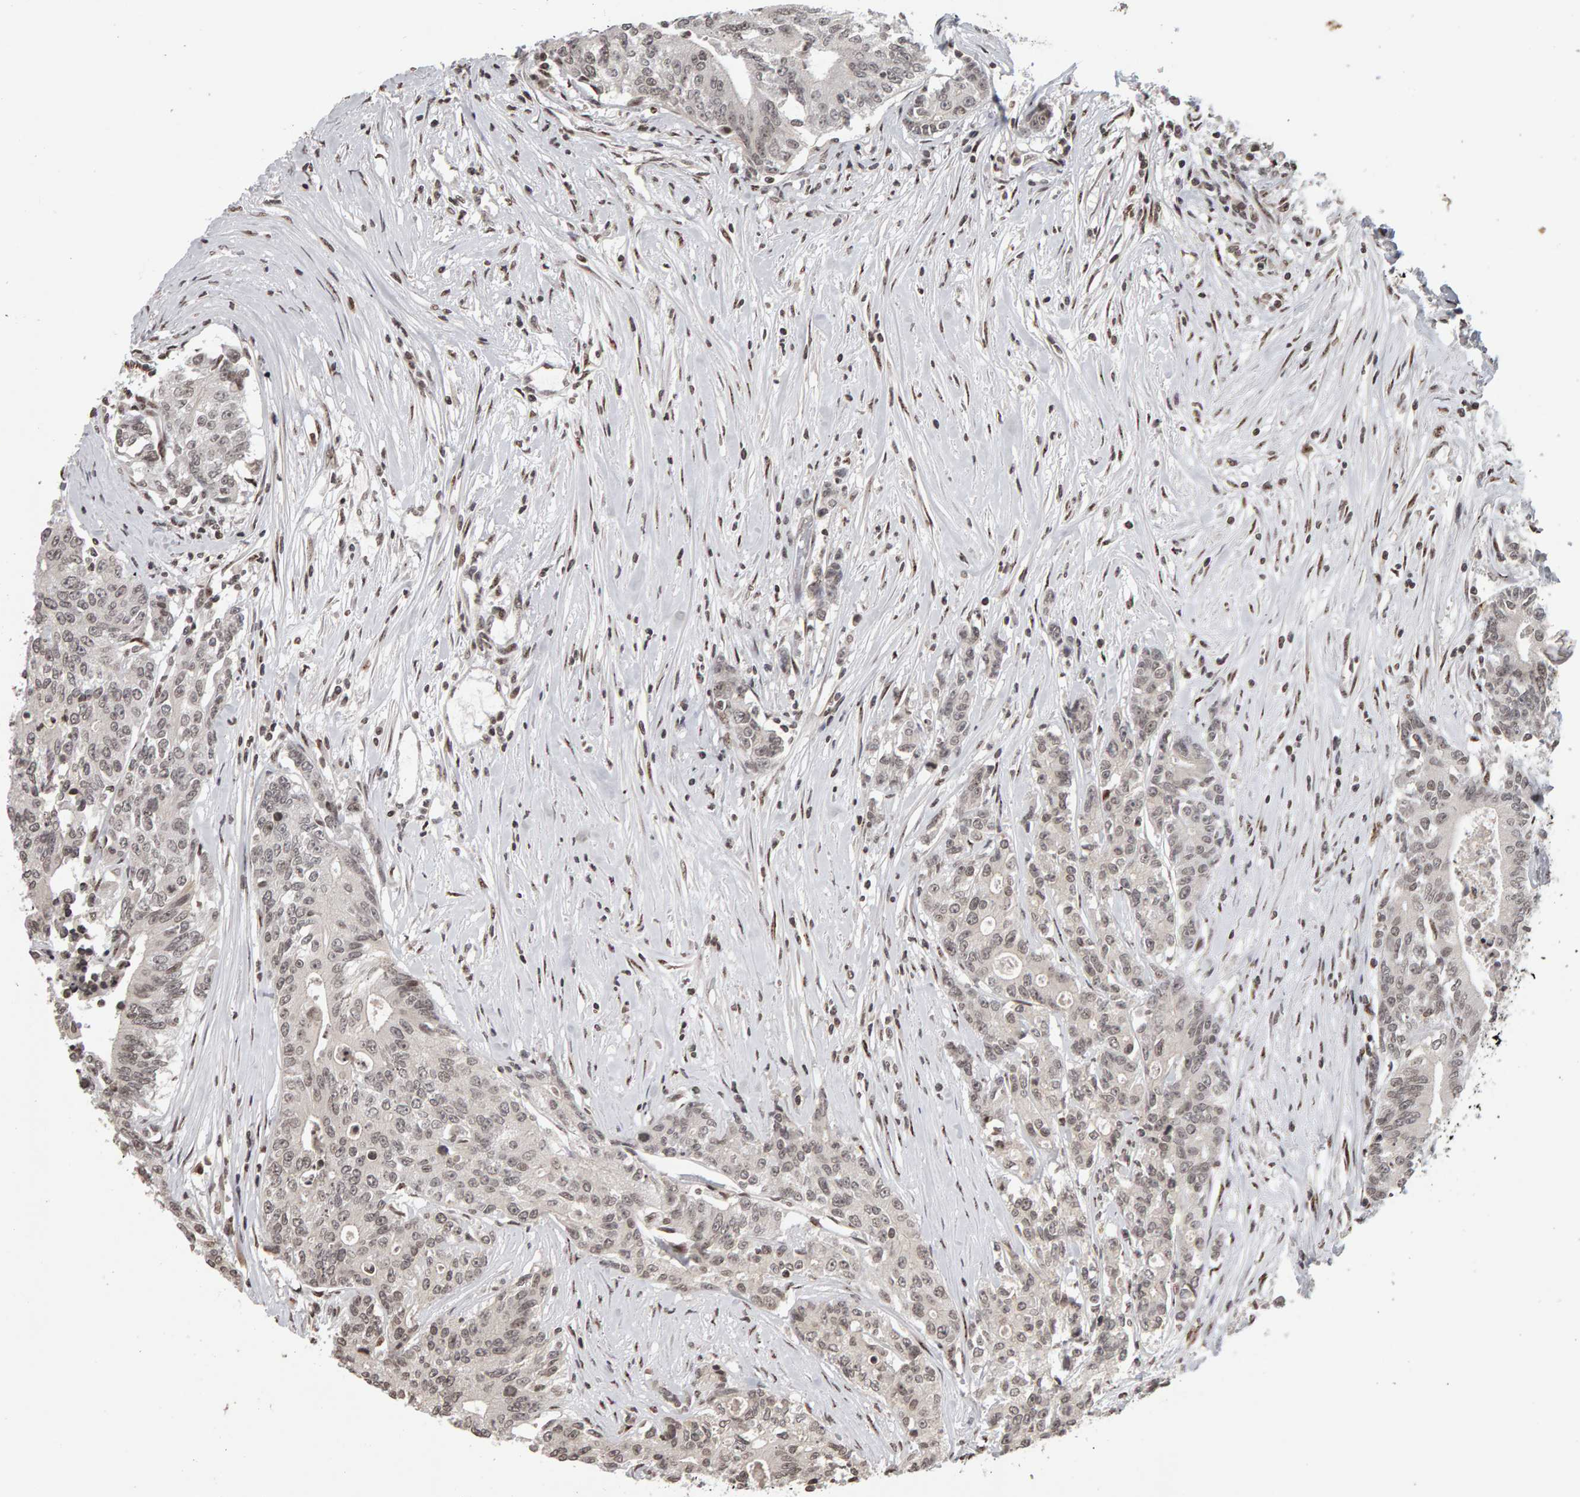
{"staining": {"intensity": "weak", "quantity": ">75%", "location": "nuclear"}, "tissue": "colorectal cancer", "cell_type": "Tumor cells", "image_type": "cancer", "snomed": [{"axis": "morphology", "description": "Adenocarcinoma, NOS"}, {"axis": "topography", "description": "Colon"}], "caption": "This micrograph exhibits immunohistochemistry (IHC) staining of human colorectal cancer (adenocarcinoma), with low weak nuclear positivity in approximately >75% of tumor cells.", "gene": "TRAM1", "patient": {"sex": "female", "age": 77}}